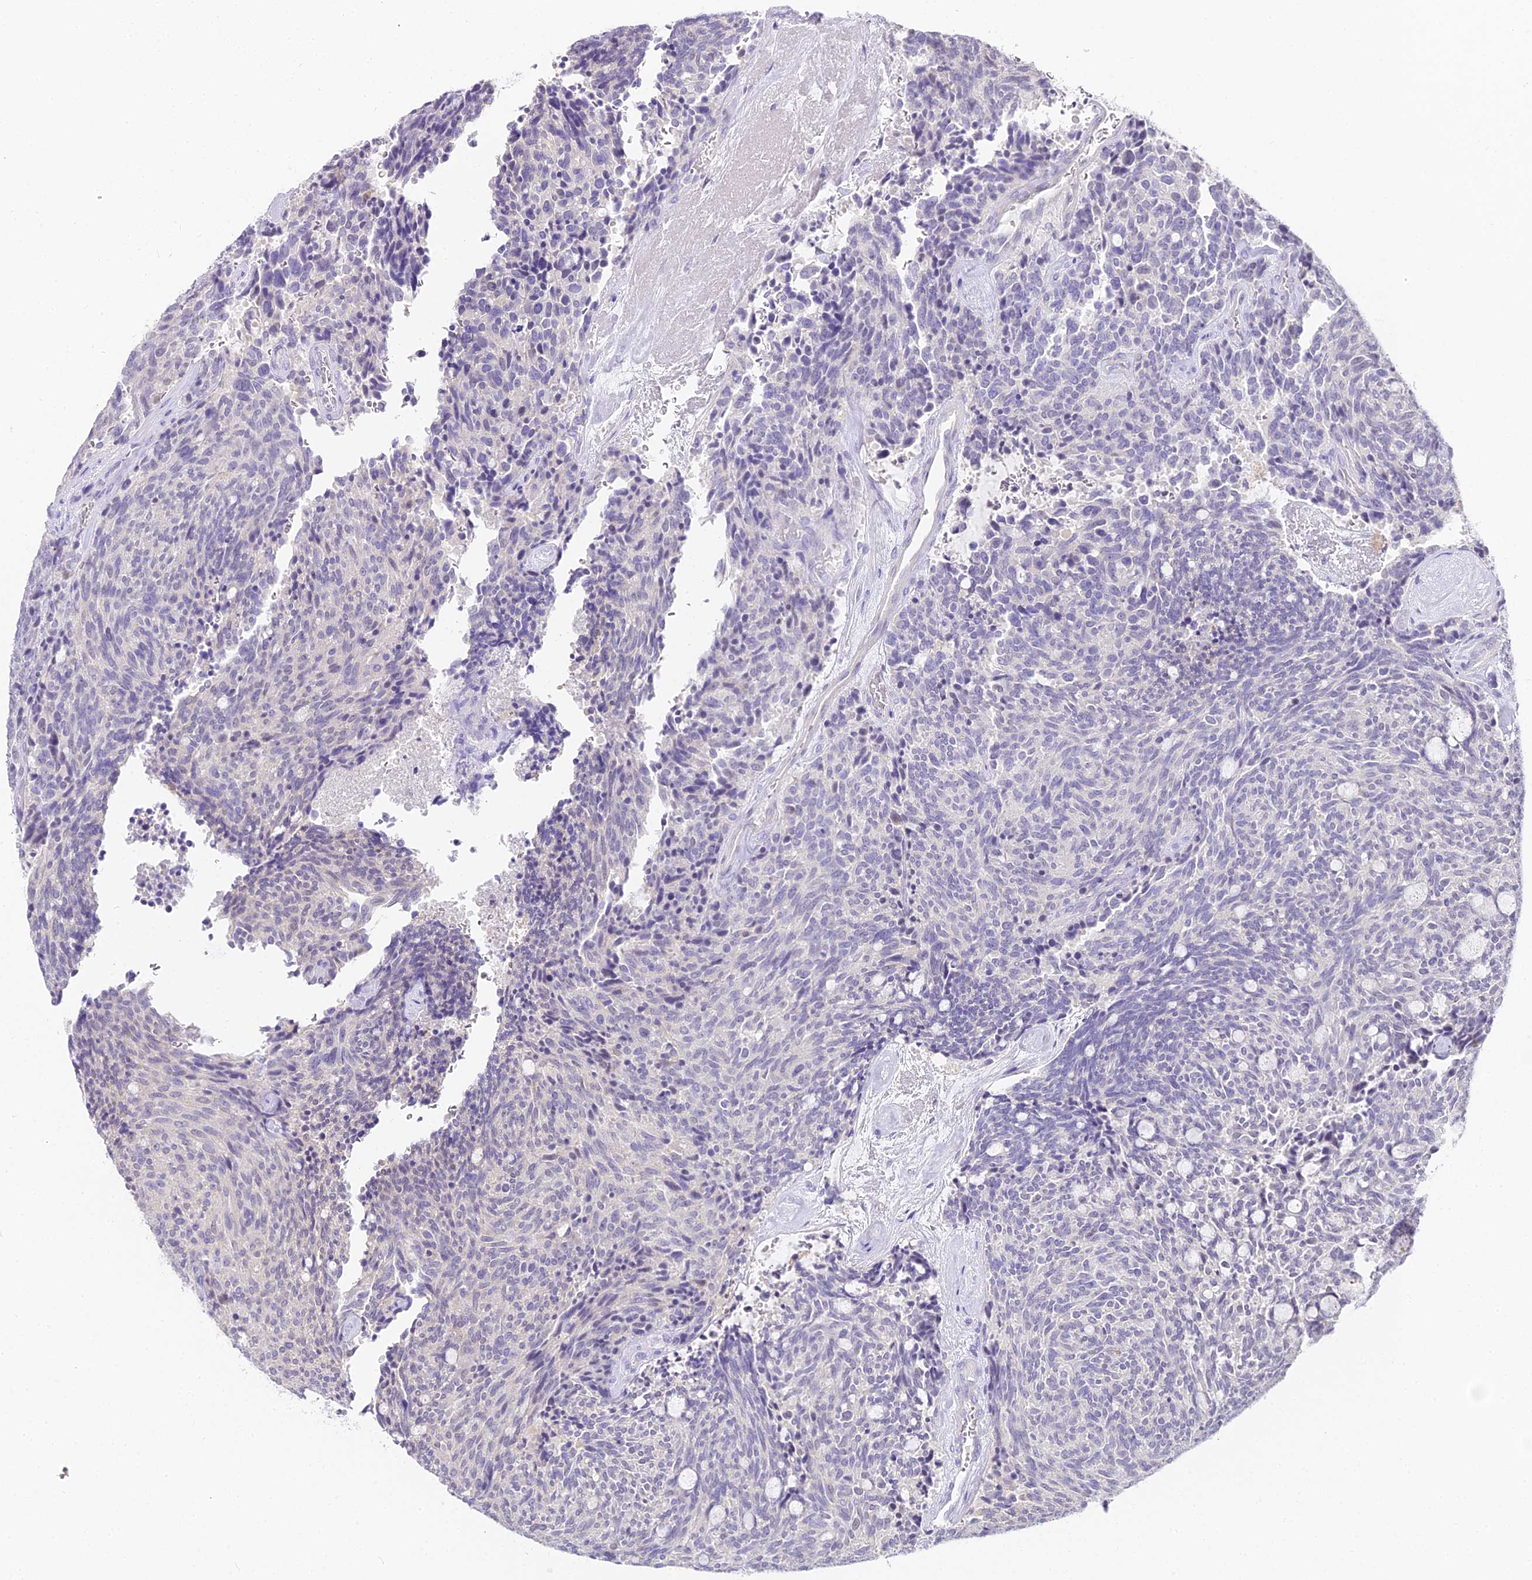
{"staining": {"intensity": "negative", "quantity": "none", "location": "none"}, "tissue": "carcinoid", "cell_type": "Tumor cells", "image_type": "cancer", "snomed": [{"axis": "morphology", "description": "Carcinoid, malignant, NOS"}, {"axis": "topography", "description": "Pancreas"}], "caption": "DAB (3,3'-diaminobenzidine) immunohistochemical staining of carcinoid (malignant) displays no significant expression in tumor cells.", "gene": "ABHD14A-ACY1", "patient": {"sex": "female", "age": 54}}